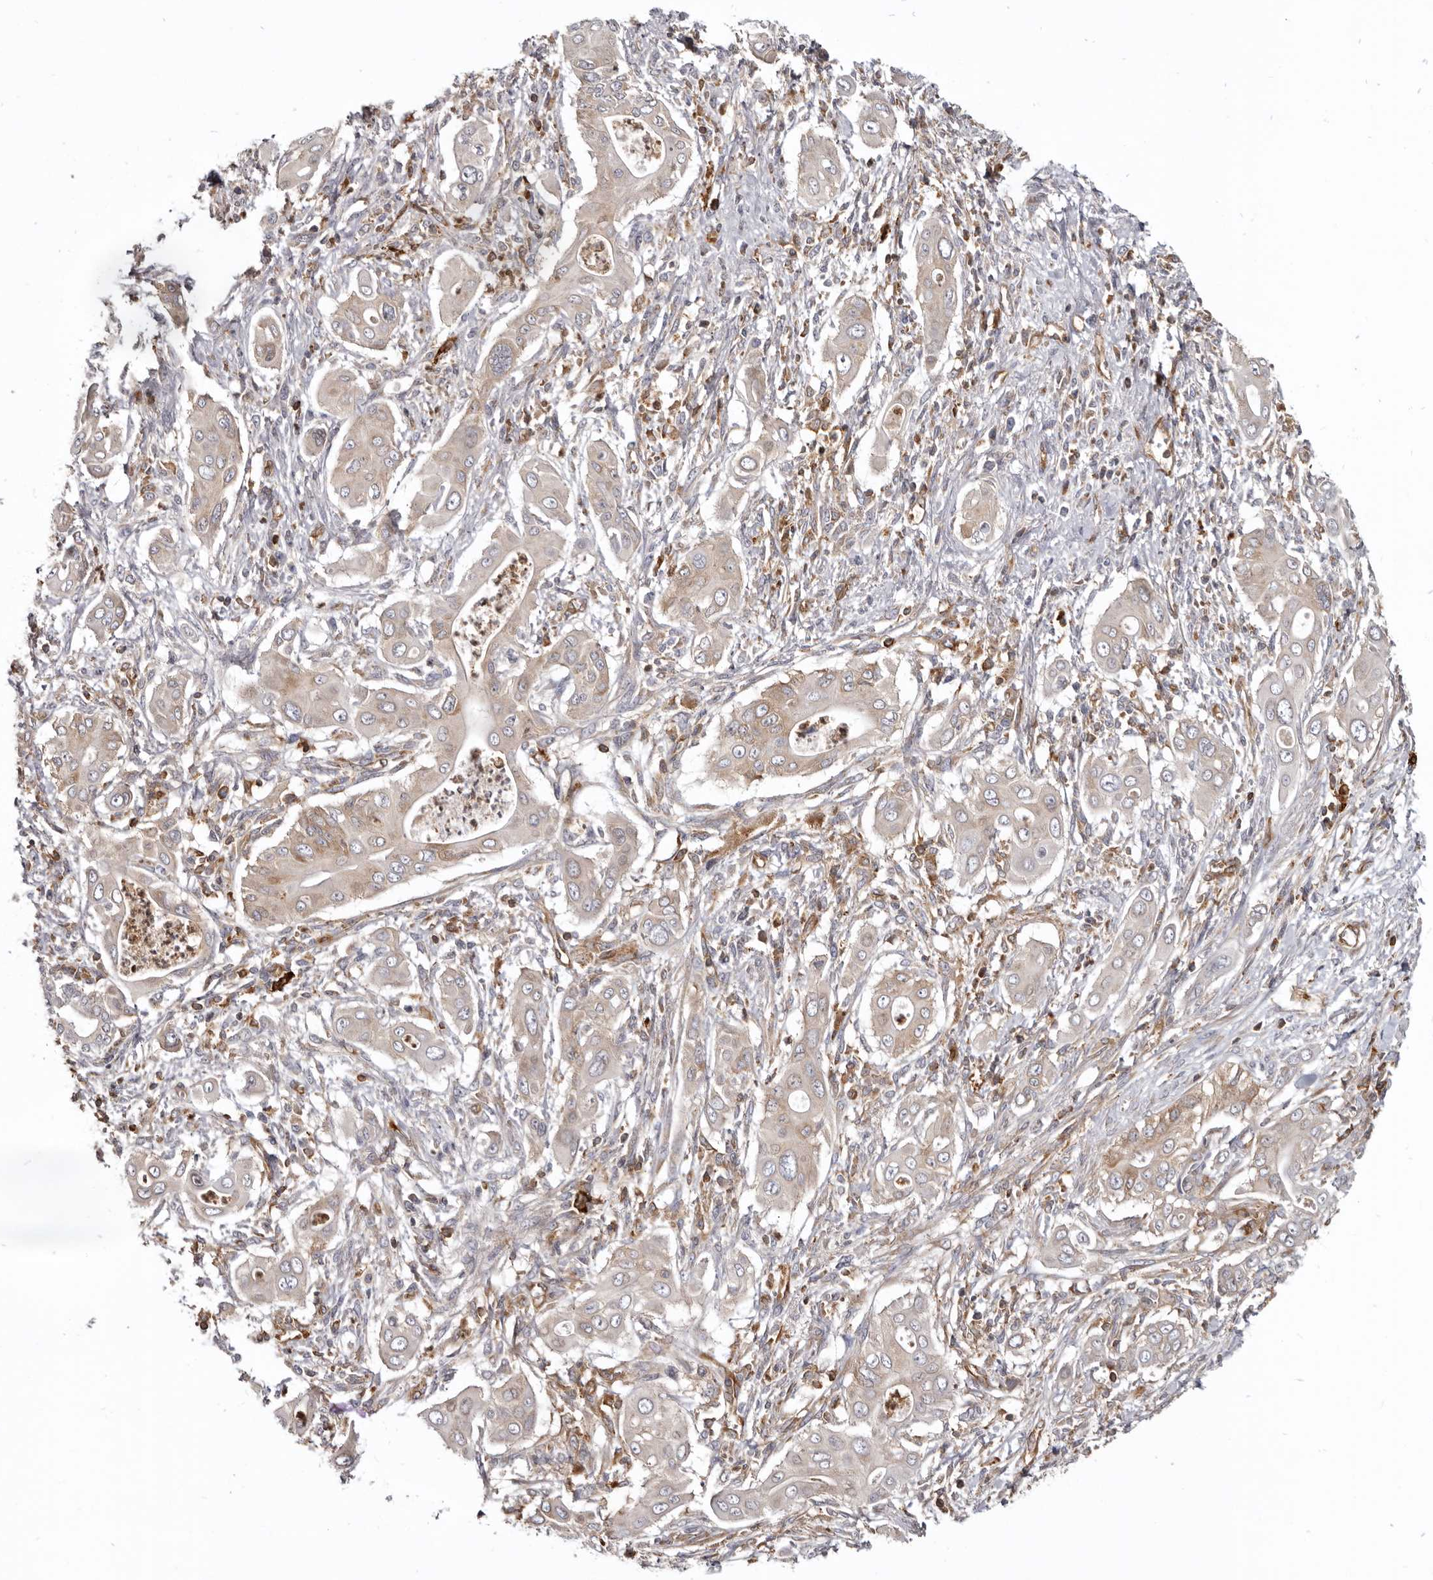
{"staining": {"intensity": "weak", "quantity": "<25%", "location": "cytoplasmic/membranous"}, "tissue": "pancreatic cancer", "cell_type": "Tumor cells", "image_type": "cancer", "snomed": [{"axis": "morphology", "description": "Adenocarcinoma, NOS"}, {"axis": "topography", "description": "Pancreas"}], "caption": "Immunohistochemistry (IHC) photomicrograph of human pancreatic cancer (adenocarcinoma) stained for a protein (brown), which displays no staining in tumor cells. (Stains: DAB IHC with hematoxylin counter stain, Microscopy: brightfield microscopy at high magnification).", "gene": "CBL", "patient": {"sex": "male", "age": 58}}